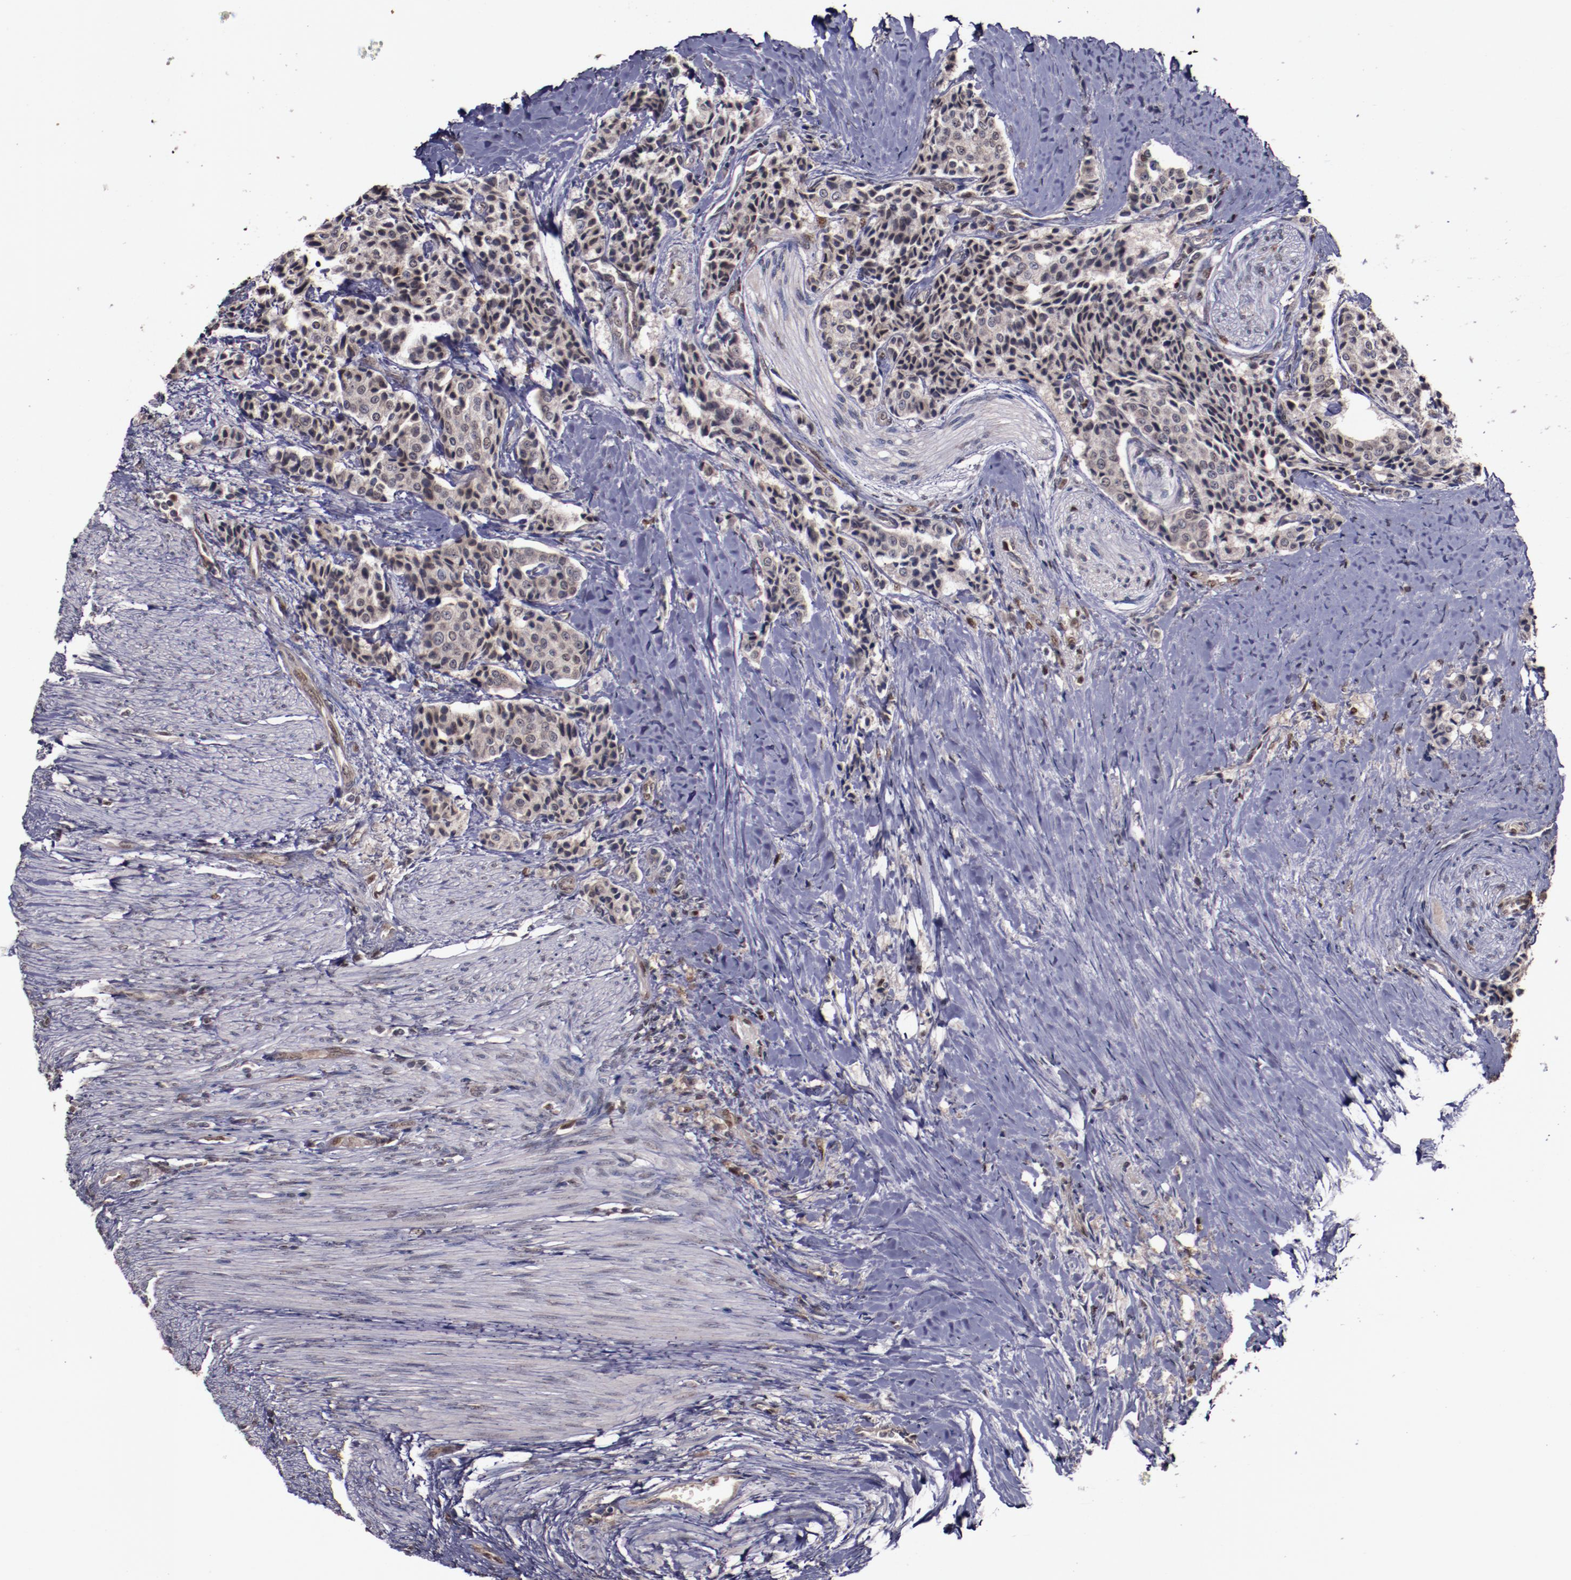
{"staining": {"intensity": "weak", "quantity": ">75%", "location": "cytoplasmic/membranous"}, "tissue": "carcinoid", "cell_type": "Tumor cells", "image_type": "cancer", "snomed": [{"axis": "morphology", "description": "Carcinoid, malignant, NOS"}, {"axis": "topography", "description": "Colon"}], "caption": "An IHC photomicrograph of tumor tissue is shown. Protein staining in brown highlights weak cytoplasmic/membranous positivity in malignant carcinoid within tumor cells.", "gene": "CHEK2", "patient": {"sex": "female", "age": 61}}